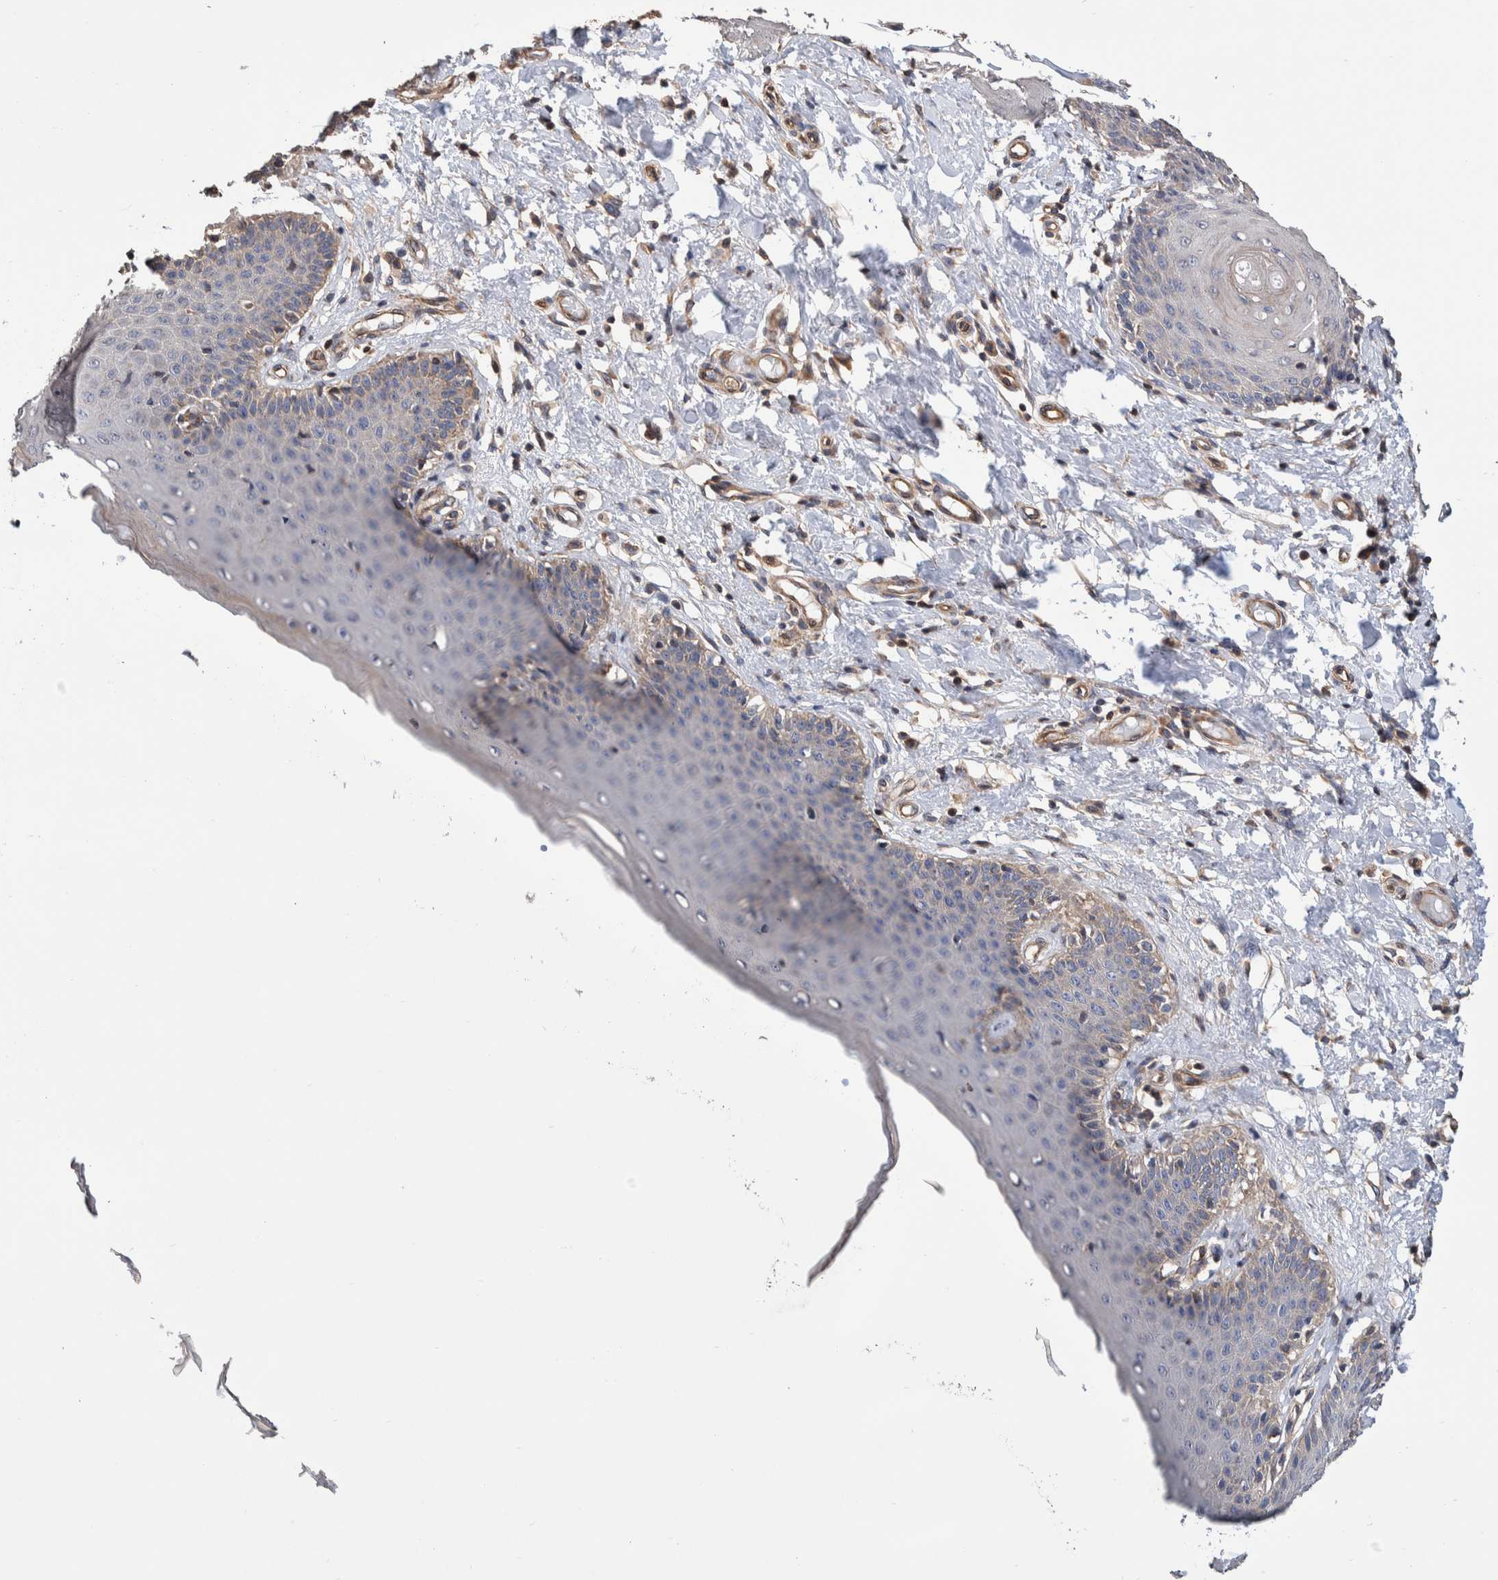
{"staining": {"intensity": "weak", "quantity": "<25%", "location": "cytoplasmic/membranous"}, "tissue": "skin", "cell_type": "Epidermal cells", "image_type": "normal", "snomed": [{"axis": "morphology", "description": "Normal tissue, NOS"}, {"axis": "topography", "description": "Vulva"}], "caption": "Epidermal cells show no significant protein positivity in unremarkable skin.", "gene": "SLC45A4", "patient": {"sex": "female", "age": 66}}